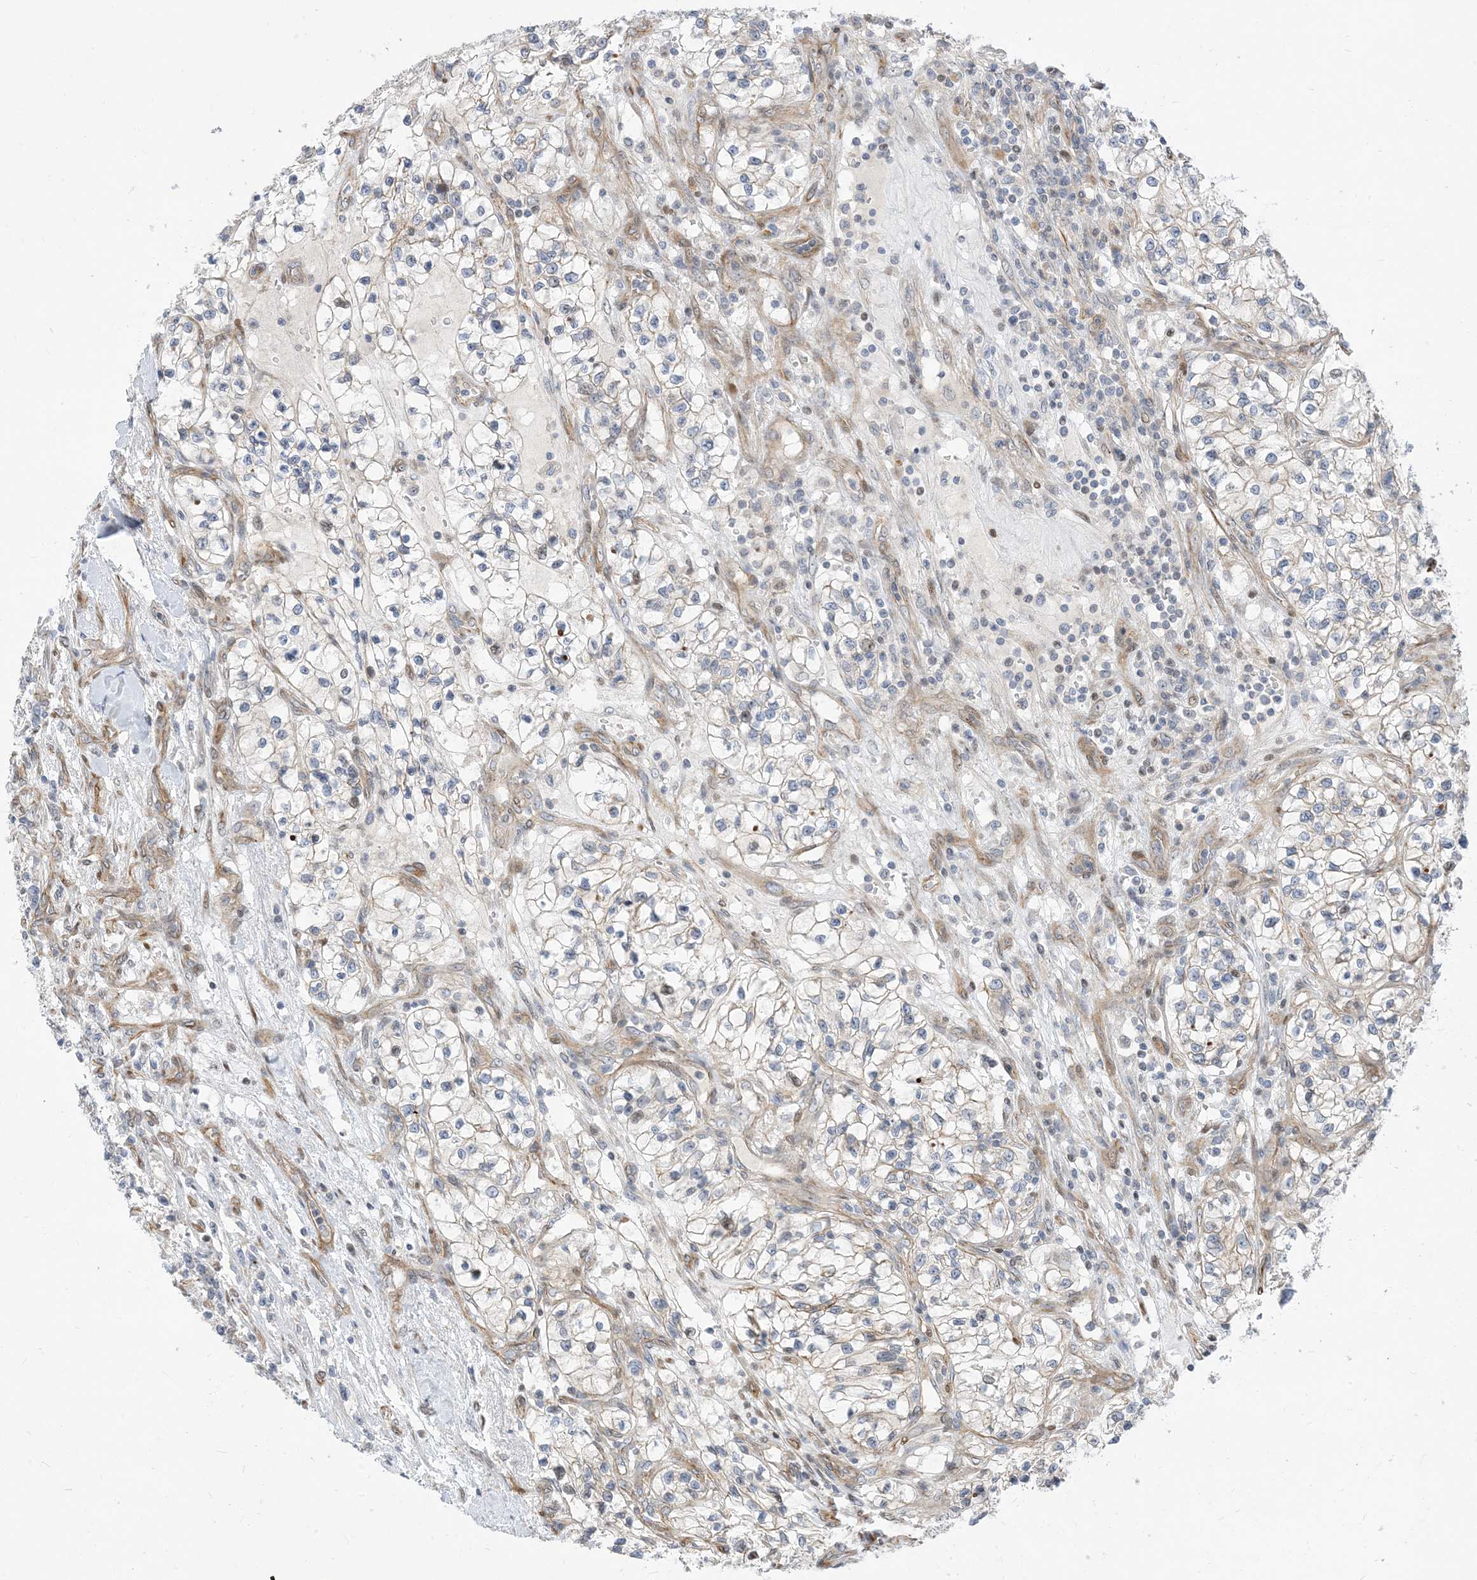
{"staining": {"intensity": "negative", "quantity": "none", "location": "none"}, "tissue": "renal cancer", "cell_type": "Tumor cells", "image_type": "cancer", "snomed": [{"axis": "morphology", "description": "Adenocarcinoma, NOS"}, {"axis": "topography", "description": "Kidney"}], "caption": "DAB (3,3'-diaminobenzidine) immunohistochemical staining of renal adenocarcinoma displays no significant expression in tumor cells.", "gene": "TYSND1", "patient": {"sex": "female", "age": 57}}